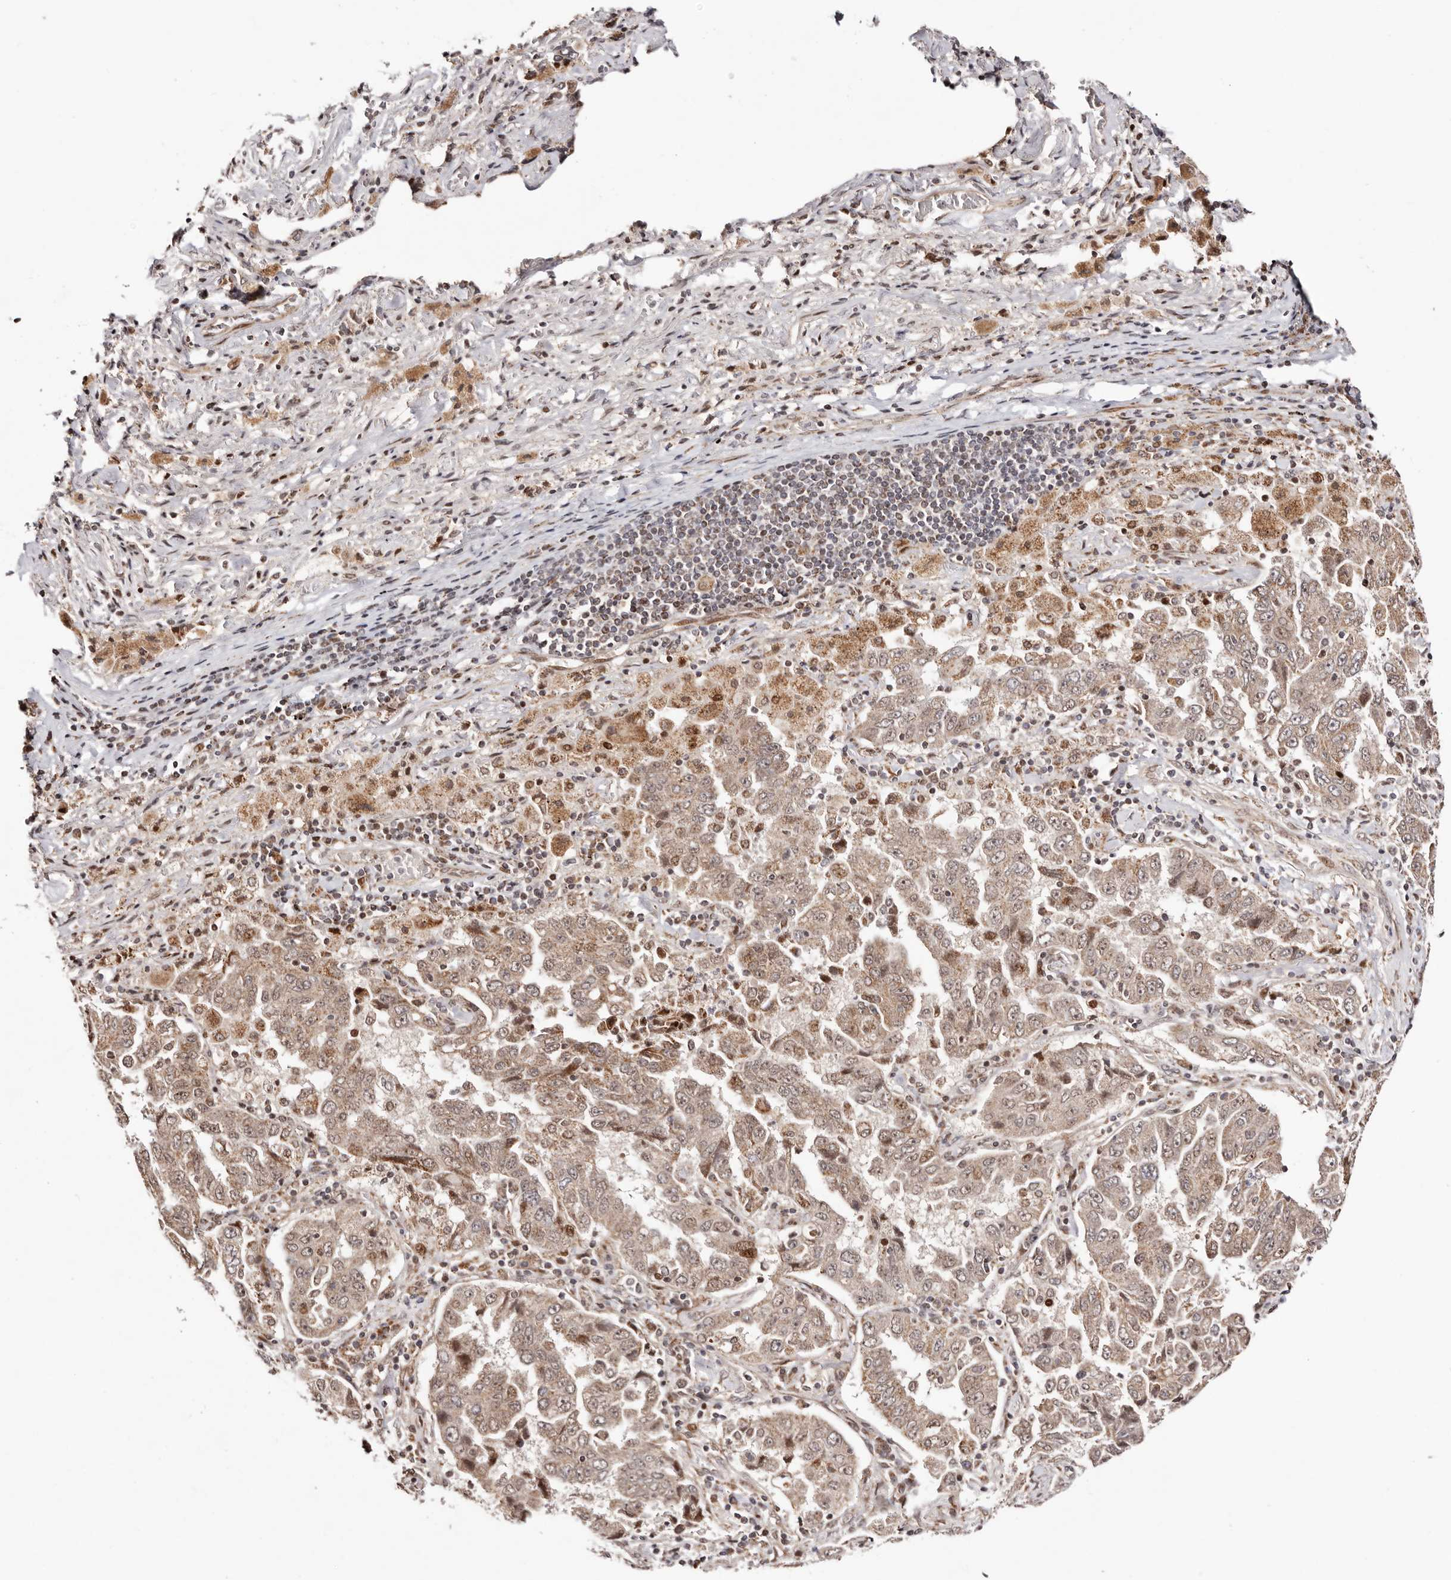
{"staining": {"intensity": "weak", "quantity": ">75%", "location": "cytoplasmic/membranous"}, "tissue": "lung cancer", "cell_type": "Tumor cells", "image_type": "cancer", "snomed": [{"axis": "morphology", "description": "Adenocarcinoma, NOS"}, {"axis": "topography", "description": "Lung"}], "caption": "Protein expression analysis of human adenocarcinoma (lung) reveals weak cytoplasmic/membranous staining in approximately >75% of tumor cells.", "gene": "HIVEP3", "patient": {"sex": "female", "age": 51}}